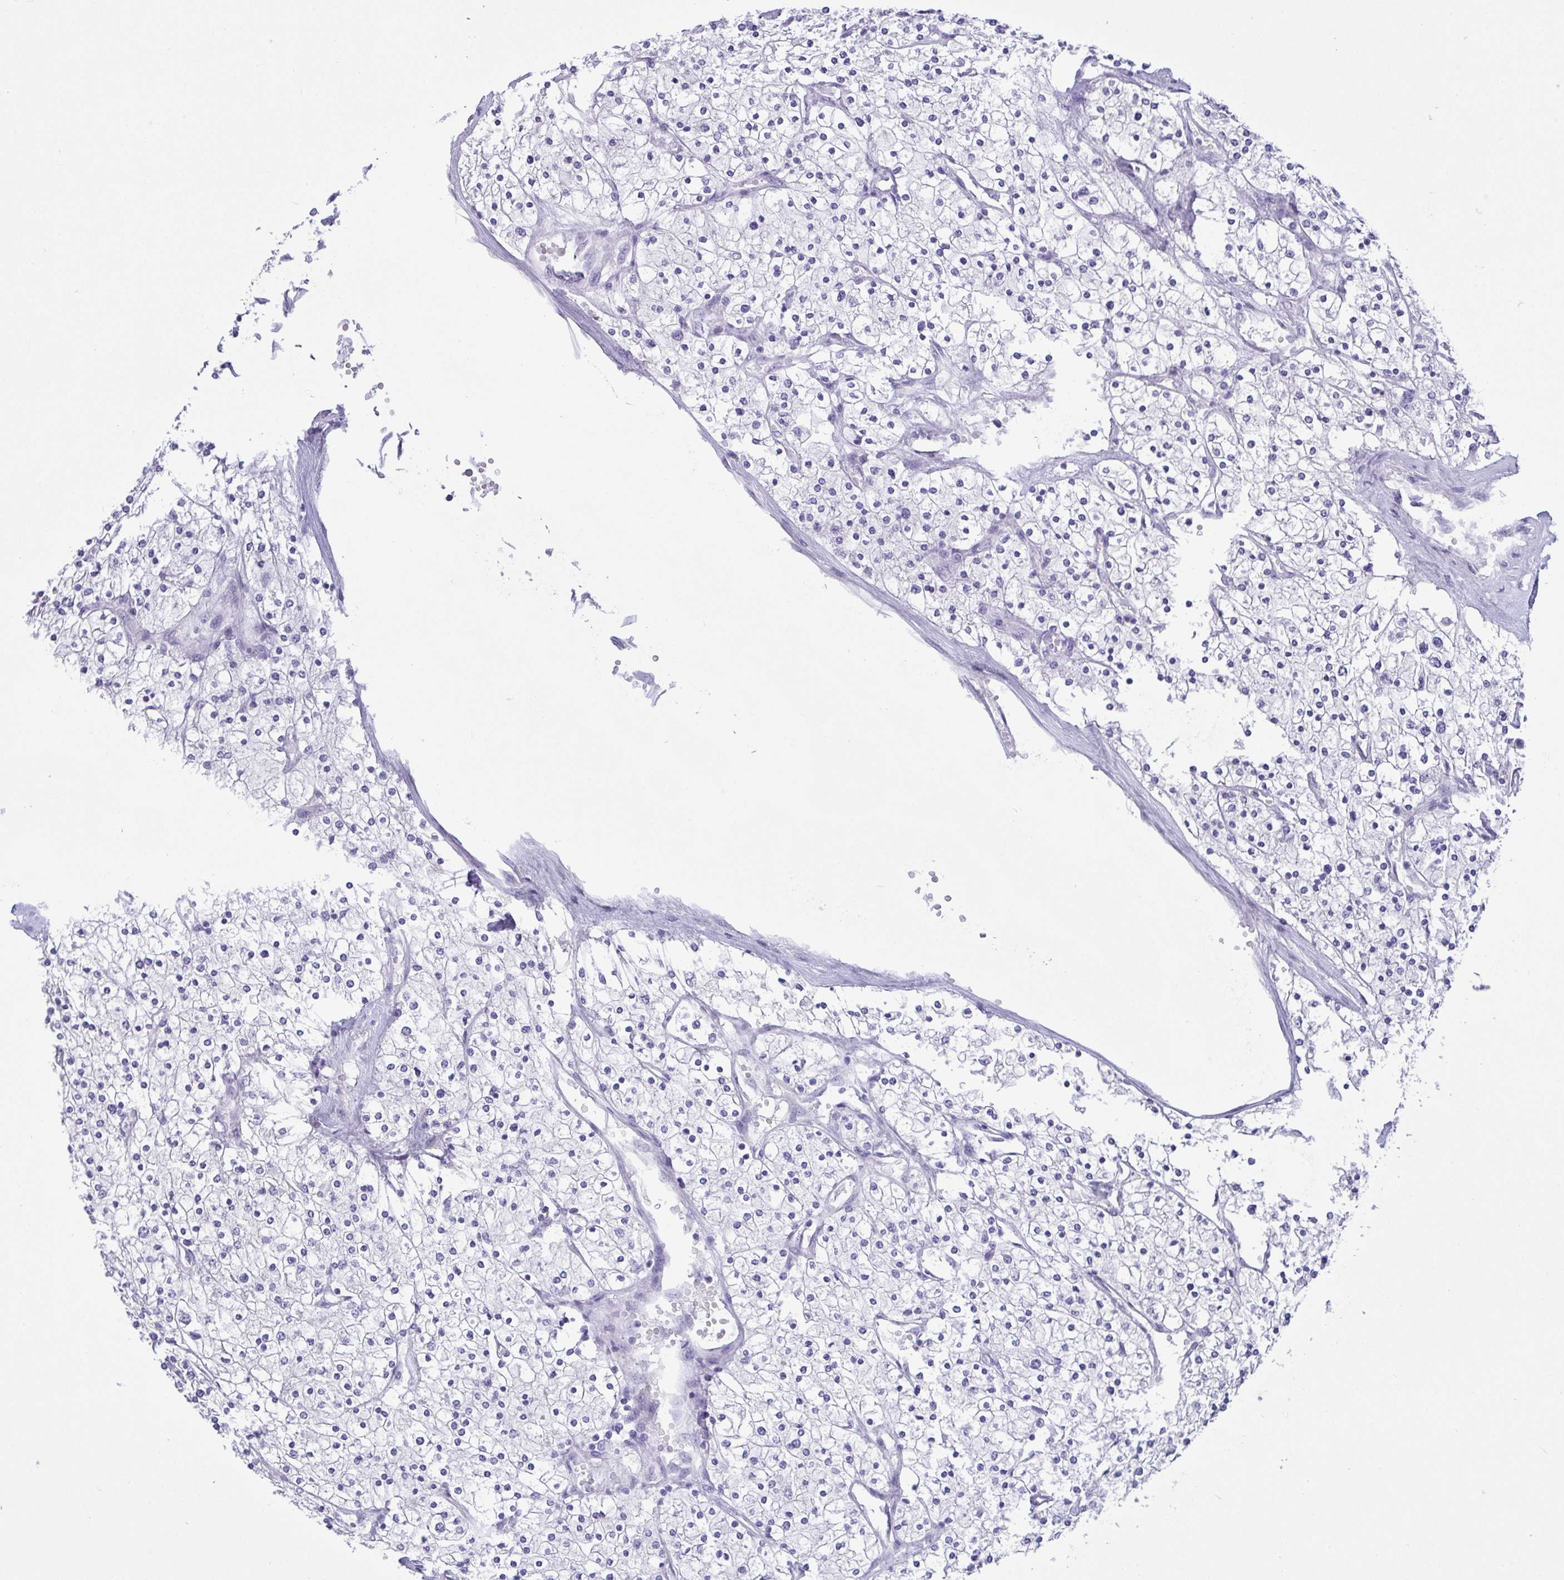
{"staining": {"intensity": "negative", "quantity": "none", "location": "none"}, "tissue": "renal cancer", "cell_type": "Tumor cells", "image_type": "cancer", "snomed": [{"axis": "morphology", "description": "Adenocarcinoma, NOS"}, {"axis": "topography", "description": "Kidney"}], "caption": "This micrograph is of renal adenocarcinoma stained with IHC to label a protein in brown with the nuclei are counter-stained blue. There is no positivity in tumor cells.", "gene": "C4orf33", "patient": {"sex": "male", "age": 80}}